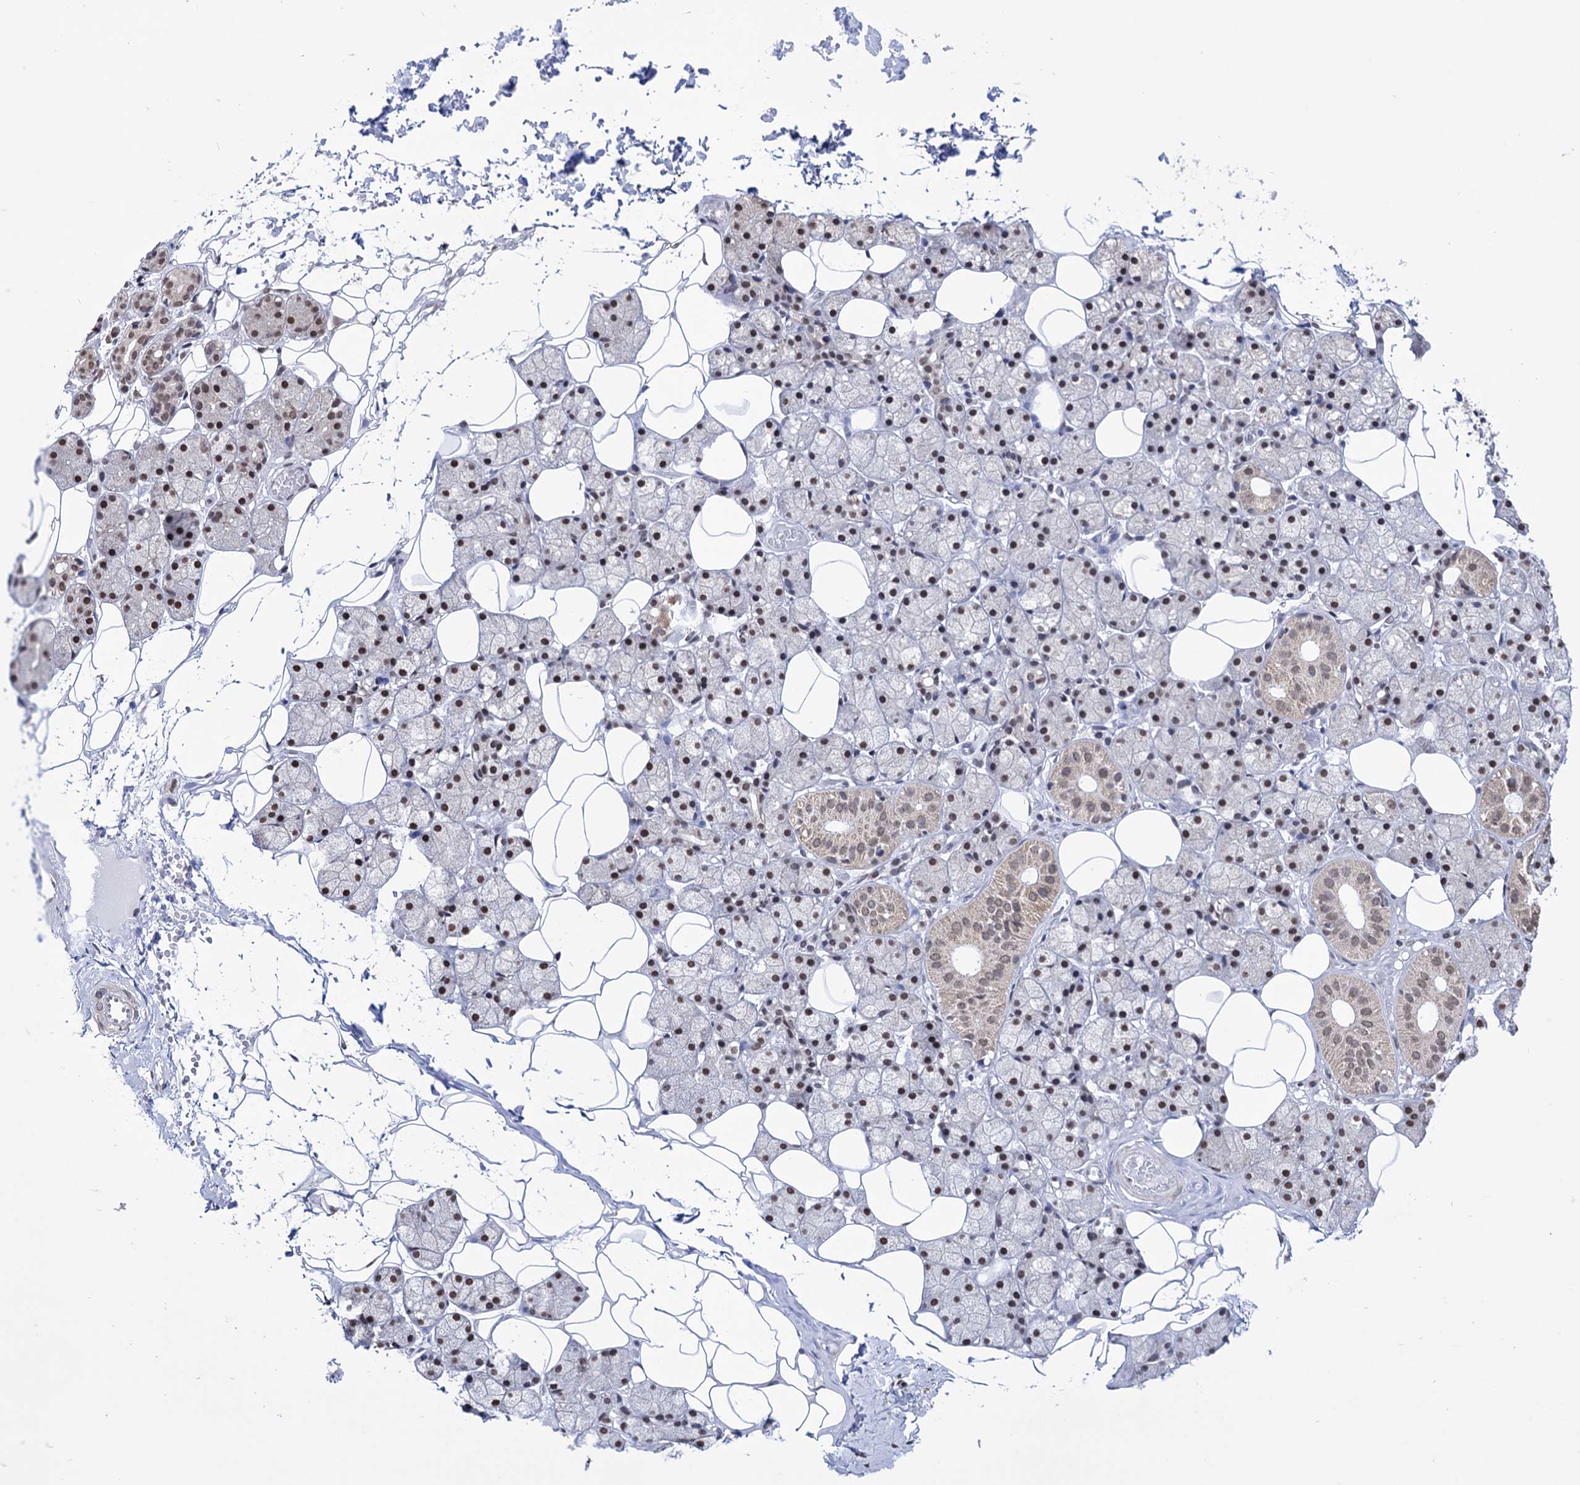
{"staining": {"intensity": "moderate", "quantity": "25%-75%", "location": "cytoplasmic/membranous,nuclear"}, "tissue": "salivary gland", "cell_type": "Glandular cells", "image_type": "normal", "snomed": [{"axis": "morphology", "description": "Normal tissue, NOS"}, {"axis": "topography", "description": "Salivary gland"}], "caption": "Protein expression analysis of unremarkable salivary gland exhibits moderate cytoplasmic/membranous,nuclear positivity in approximately 25%-75% of glandular cells.", "gene": "ABHD10", "patient": {"sex": "female", "age": 33}}